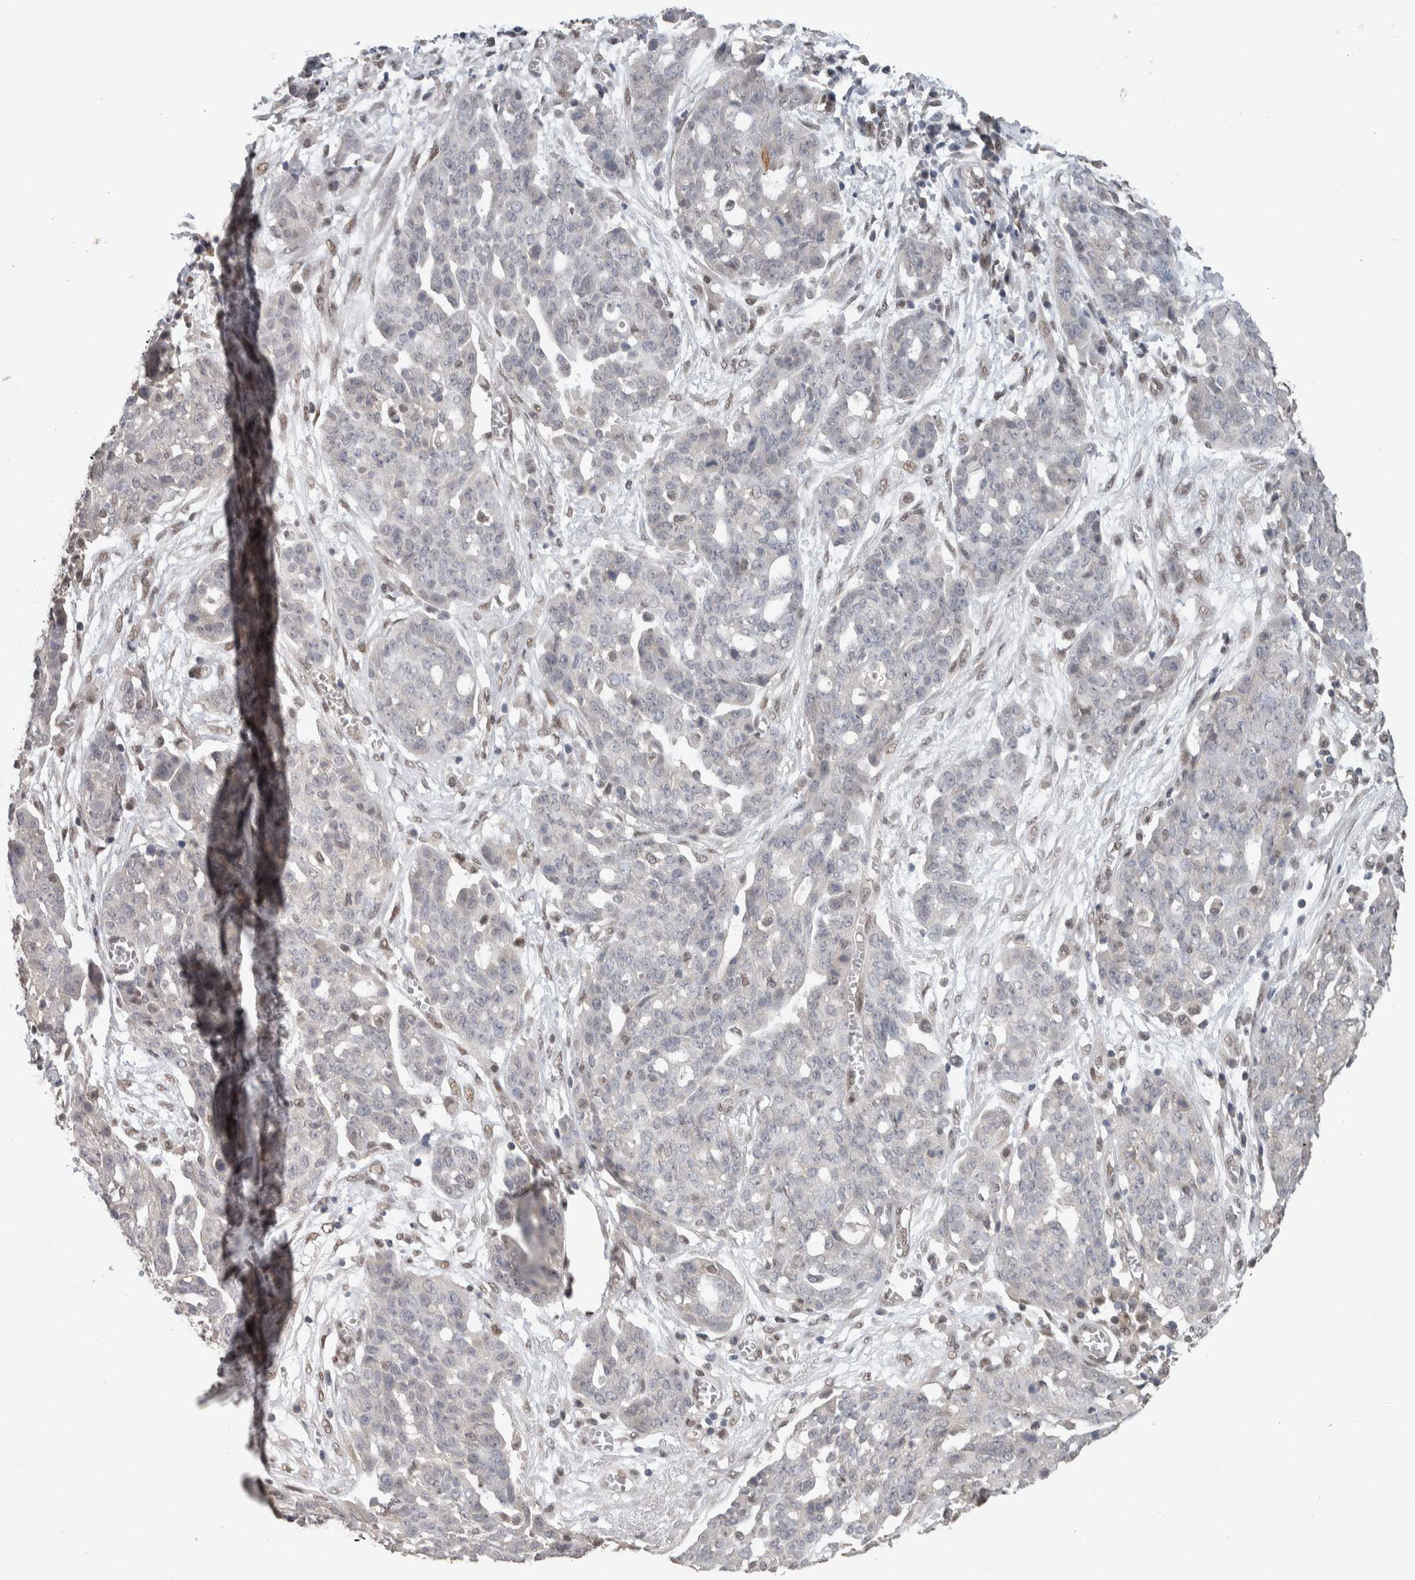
{"staining": {"intensity": "negative", "quantity": "none", "location": "none"}, "tissue": "ovarian cancer", "cell_type": "Tumor cells", "image_type": "cancer", "snomed": [{"axis": "morphology", "description": "Cystadenocarcinoma, serous, NOS"}, {"axis": "topography", "description": "Soft tissue"}, {"axis": "topography", "description": "Ovary"}], "caption": "A high-resolution photomicrograph shows IHC staining of ovarian serous cystadenocarcinoma, which shows no significant positivity in tumor cells.", "gene": "CYSRT1", "patient": {"sex": "female", "age": 57}}